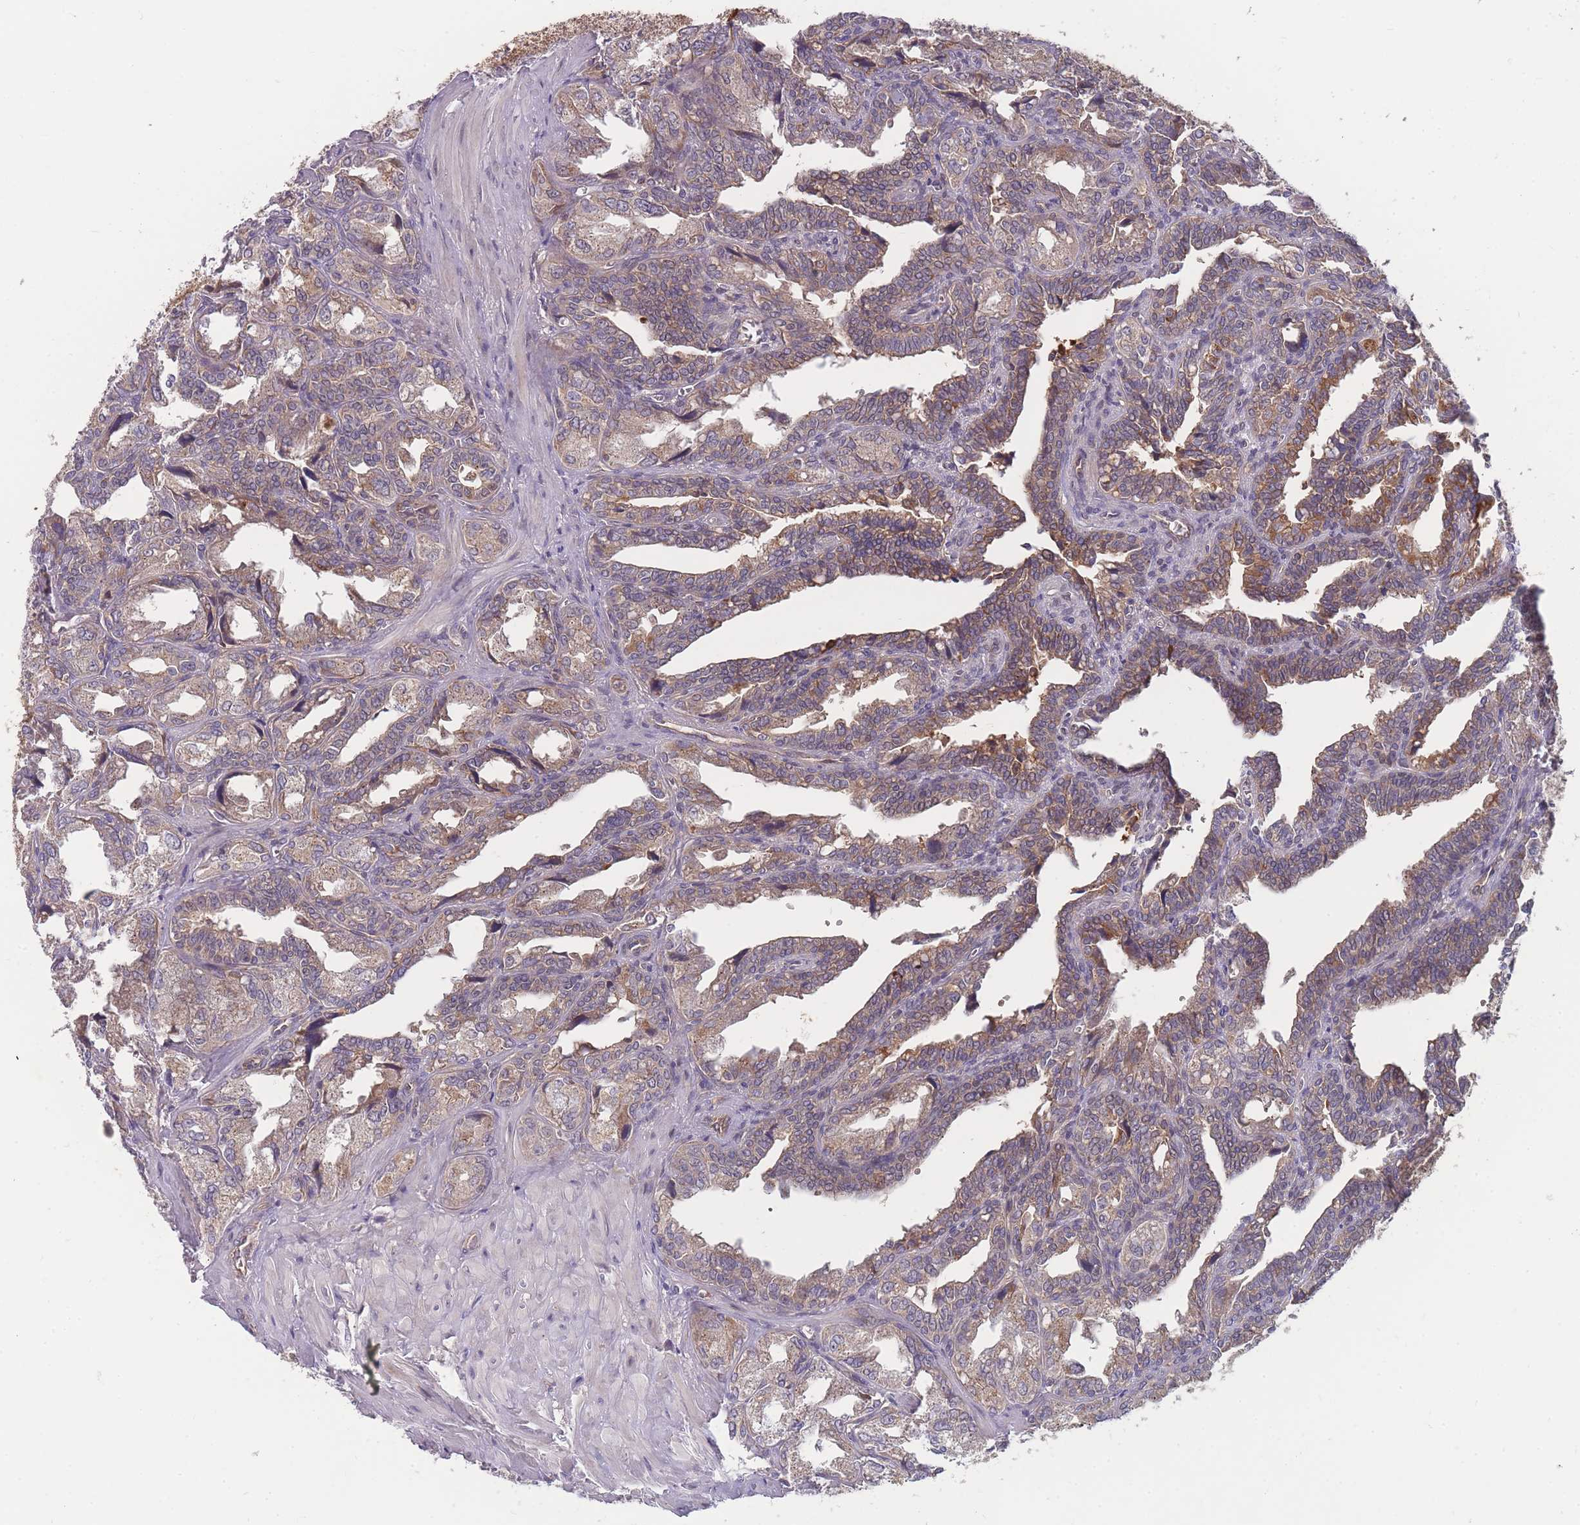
{"staining": {"intensity": "moderate", "quantity": "25%-75%", "location": "cytoplasmic/membranous"}, "tissue": "seminal vesicle", "cell_type": "Glandular cells", "image_type": "normal", "snomed": [{"axis": "morphology", "description": "Normal tissue, NOS"}, {"axis": "topography", "description": "Seminal veicle"}], "caption": "Immunohistochemical staining of normal human seminal vesicle demonstrates moderate cytoplasmic/membranous protein positivity in approximately 25%-75% of glandular cells.", "gene": "SLC35B4", "patient": {"sex": "male", "age": 67}}